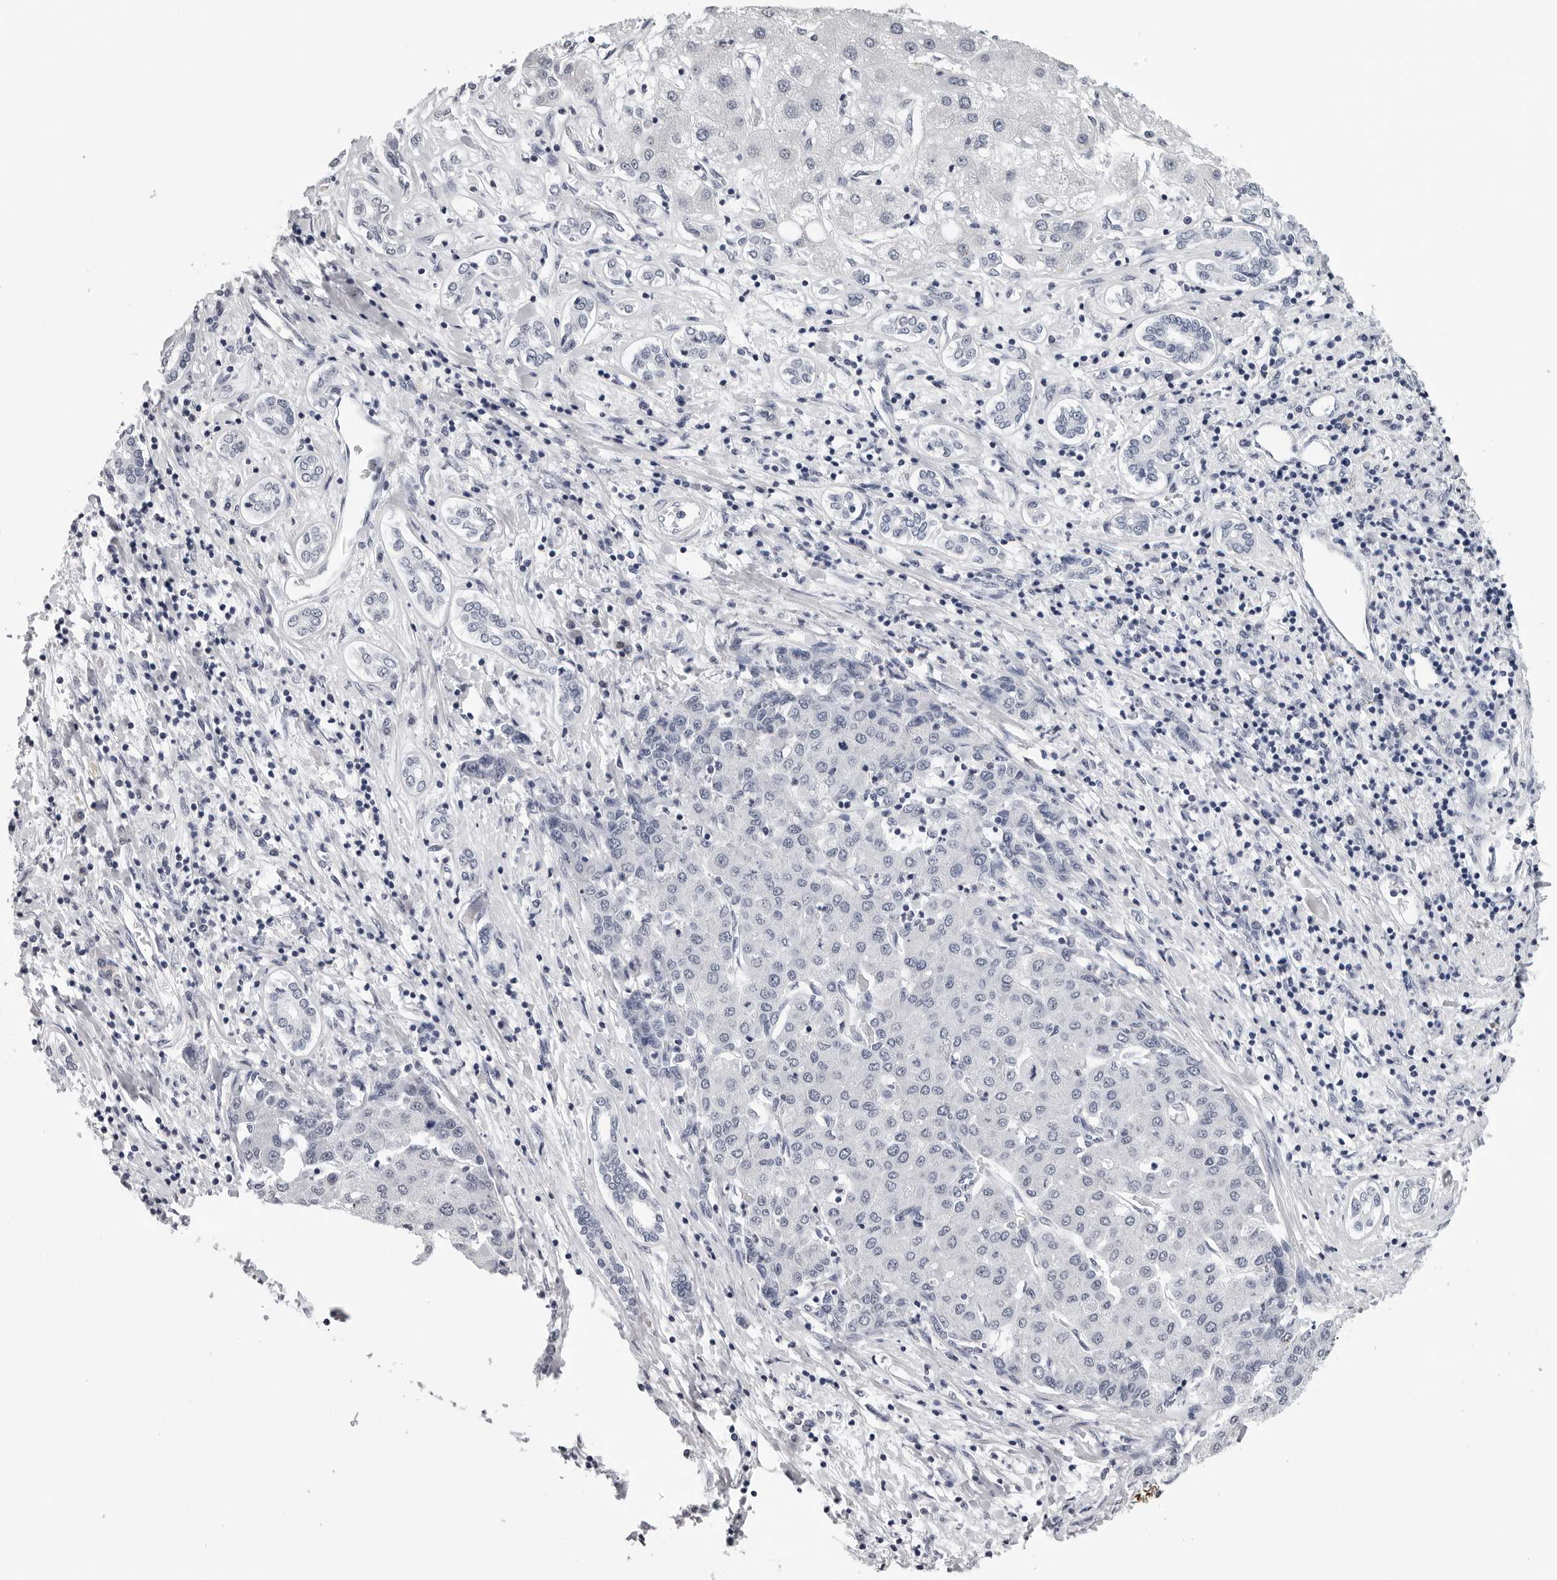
{"staining": {"intensity": "negative", "quantity": "none", "location": "none"}, "tissue": "liver cancer", "cell_type": "Tumor cells", "image_type": "cancer", "snomed": [{"axis": "morphology", "description": "Carcinoma, Hepatocellular, NOS"}, {"axis": "topography", "description": "Liver"}], "caption": "Human hepatocellular carcinoma (liver) stained for a protein using immunohistochemistry (IHC) displays no expression in tumor cells.", "gene": "GNL2", "patient": {"sex": "male", "age": 65}}